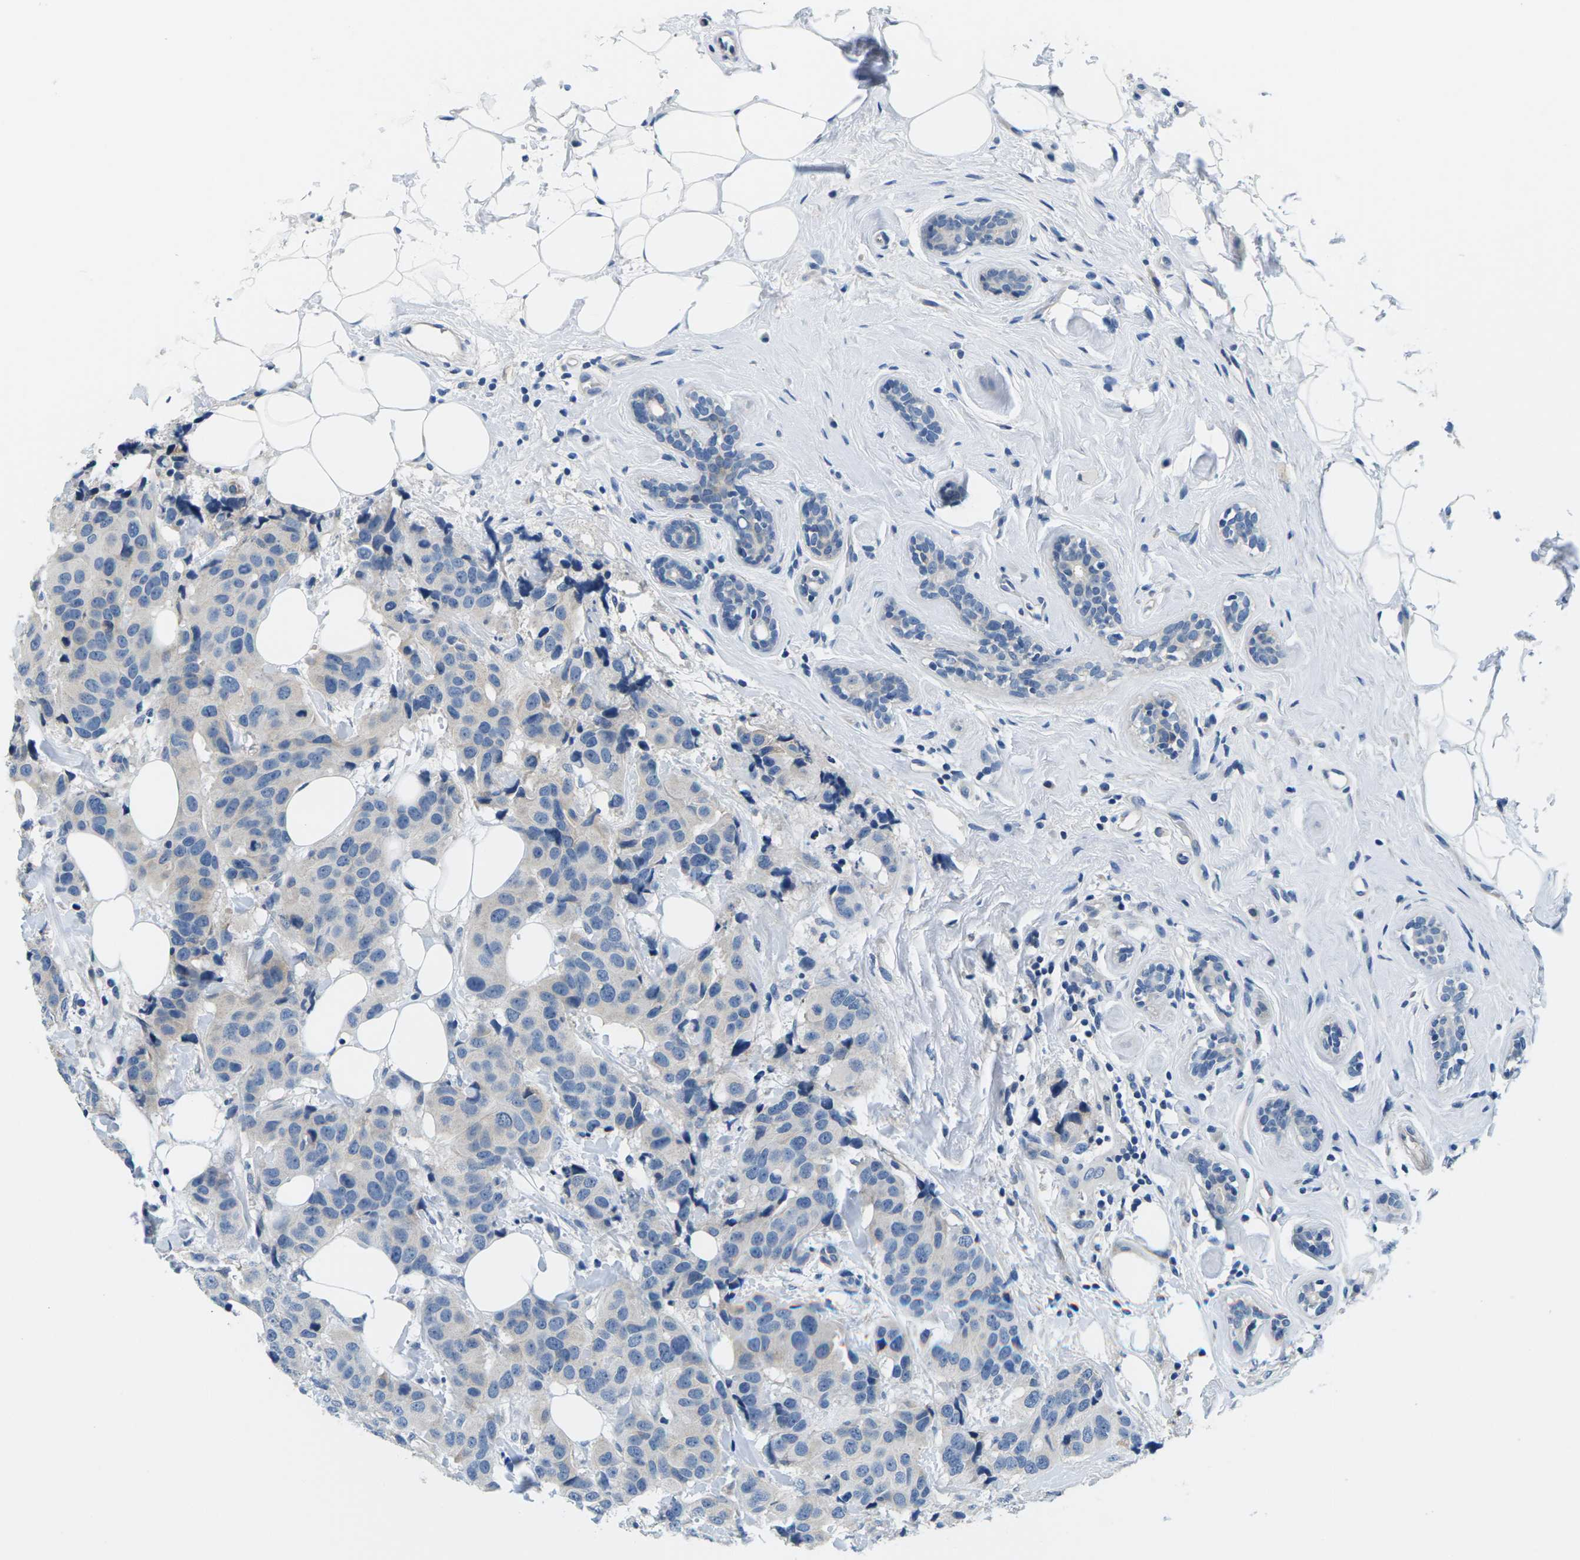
{"staining": {"intensity": "negative", "quantity": "none", "location": "none"}, "tissue": "breast cancer", "cell_type": "Tumor cells", "image_type": "cancer", "snomed": [{"axis": "morphology", "description": "Normal tissue, NOS"}, {"axis": "morphology", "description": "Duct carcinoma"}, {"axis": "topography", "description": "Breast"}], "caption": "IHC histopathology image of human breast infiltrating ductal carcinoma stained for a protein (brown), which reveals no expression in tumor cells.", "gene": "TSPAN2", "patient": {"sex": "female", "age": 39}}